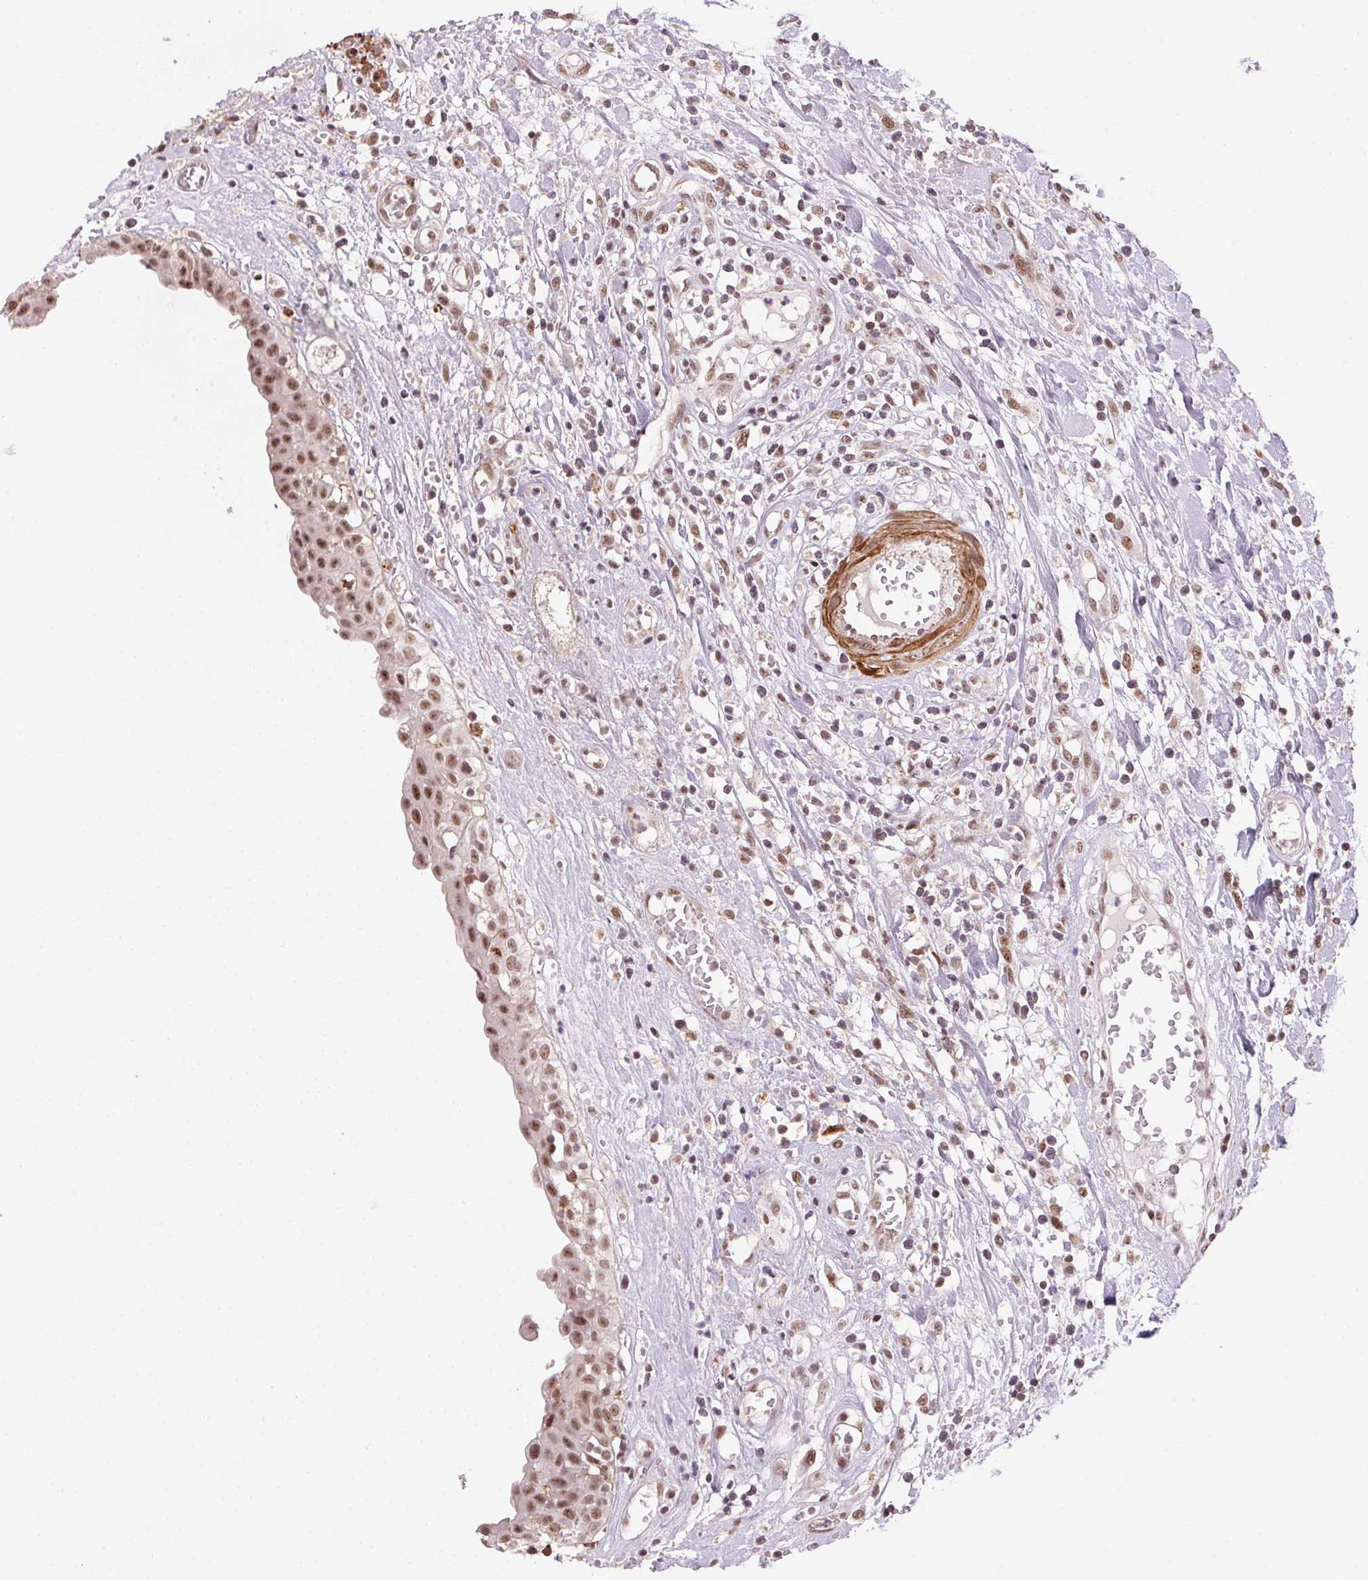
{"staining": {"intensity": "moderate", "quantity": ">75%", "location": "nuclear"}, "tissue": "urinary bladder", "cell_type": "Urothelial cells", "image_type": "normal", "snomed": [{"axis": "morphology", "description": "Normal tissue, NOS"}, {"axis": "topography", "description": "Urinary bladder"}], "caption": "Brown immunohistochemical staining in benign urinary bladder shows moderate nuclear expression in approximately >75% of urothelial cells.", "gene": "HNRNPDL", "patient": {"sex": "male", "age": 64}}